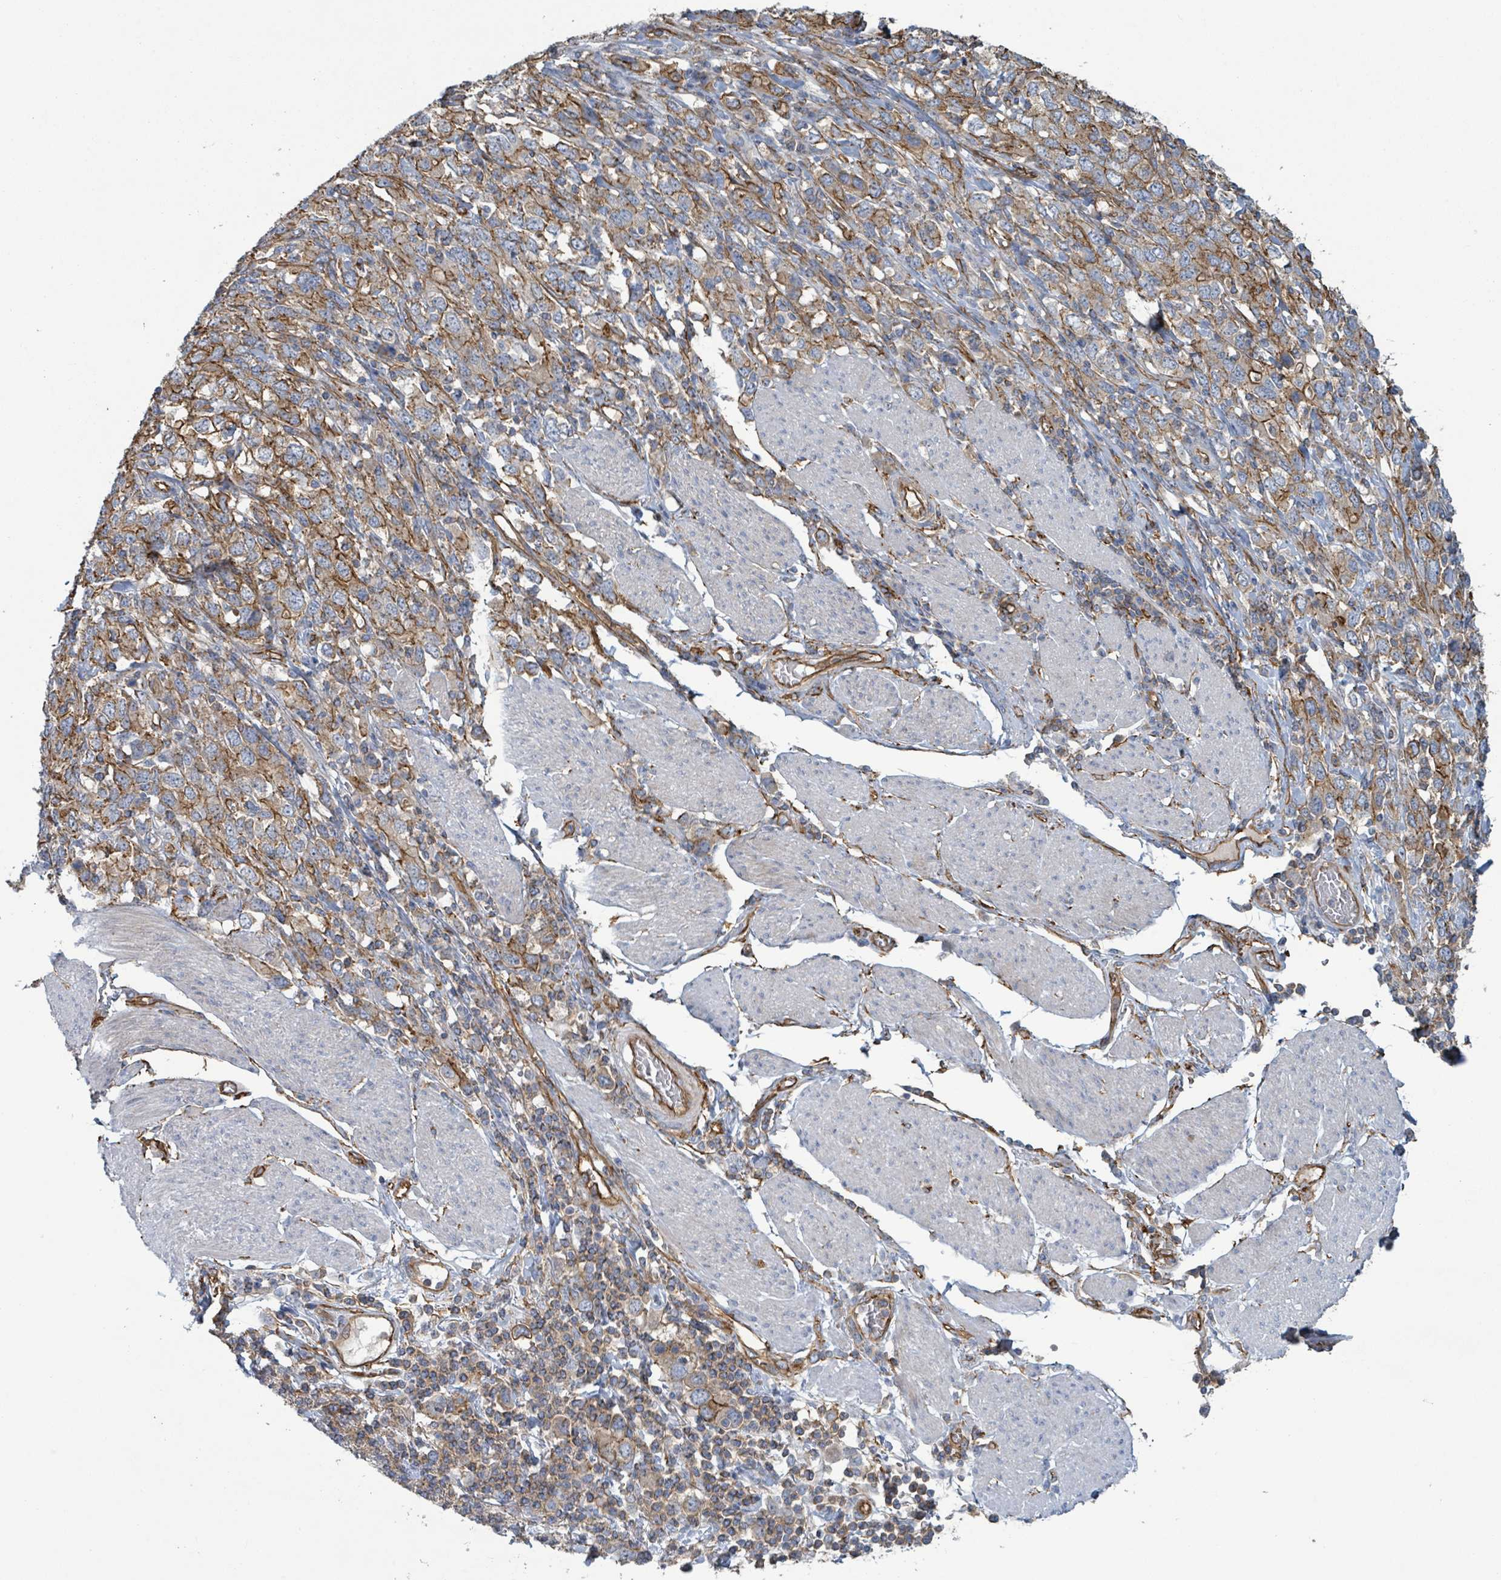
{"staining": {"intensity": "strong", "quantity": "25%-75%", "location": "cytoplasmic/membranous"}, "tissue": "stomach cancer", "cell_type": "Tumor cells", "image_type": "cancer", "snomed": [{"axis": "morphology", "description": "Adenocarcinoma, NOS"}, {"axis": "topography", "description": "Stomach, upper"}, {"axis": "topography", "description": "Stomach"}], "caption": "A photomicrograph showing strong cytoplasmic/membranous expression in approximately 25%-75% of tumor cells in stomach adenocarcinoma, as visualized by brown immunohistochemical staining.", "gene": "LDOC1", "patient": {"sex": "male", "age": 62}}